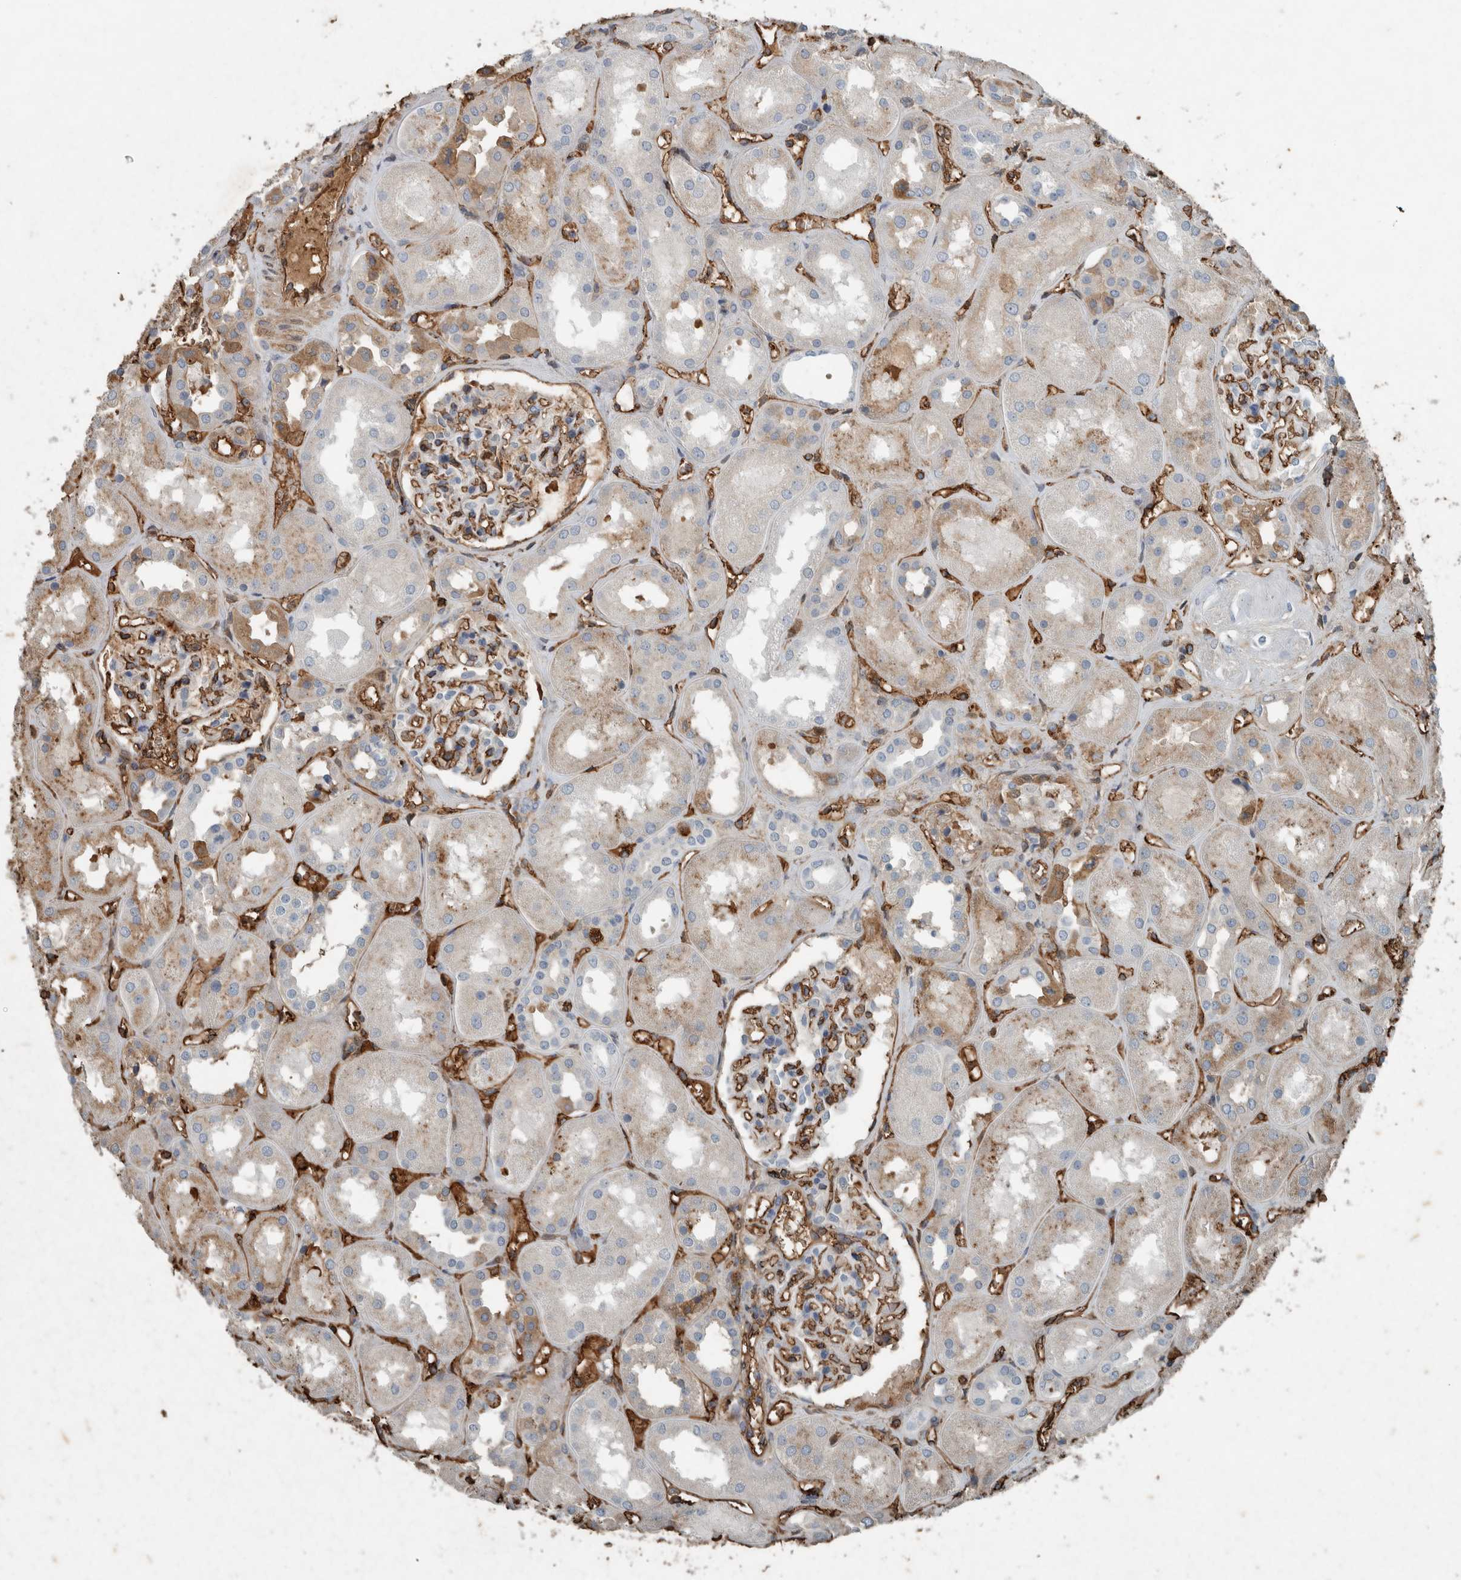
{"staining": {"intensity": "moderate", "quantity": "25%-75%", "location": "cytoplasmic/membranous"}, "tissue": "kidney", "cell_type": "Cells in glomeruli", "image_type": "normal", "snomed": [{"axis": "morphology", "description": "Normal tissue, NOS"}, {"axis": "topography", "description": "Kidney"}], "caption": "Immunohistochemistry micrograph of unremarkable kidney stained for a protein (brown), which reveals medium levels of moderate cytoplasmic/membranous staining in about 25%-75% of cells in glomeruli.", "gene": "LBP", "patient": {"sex": "male", "age": 70}}